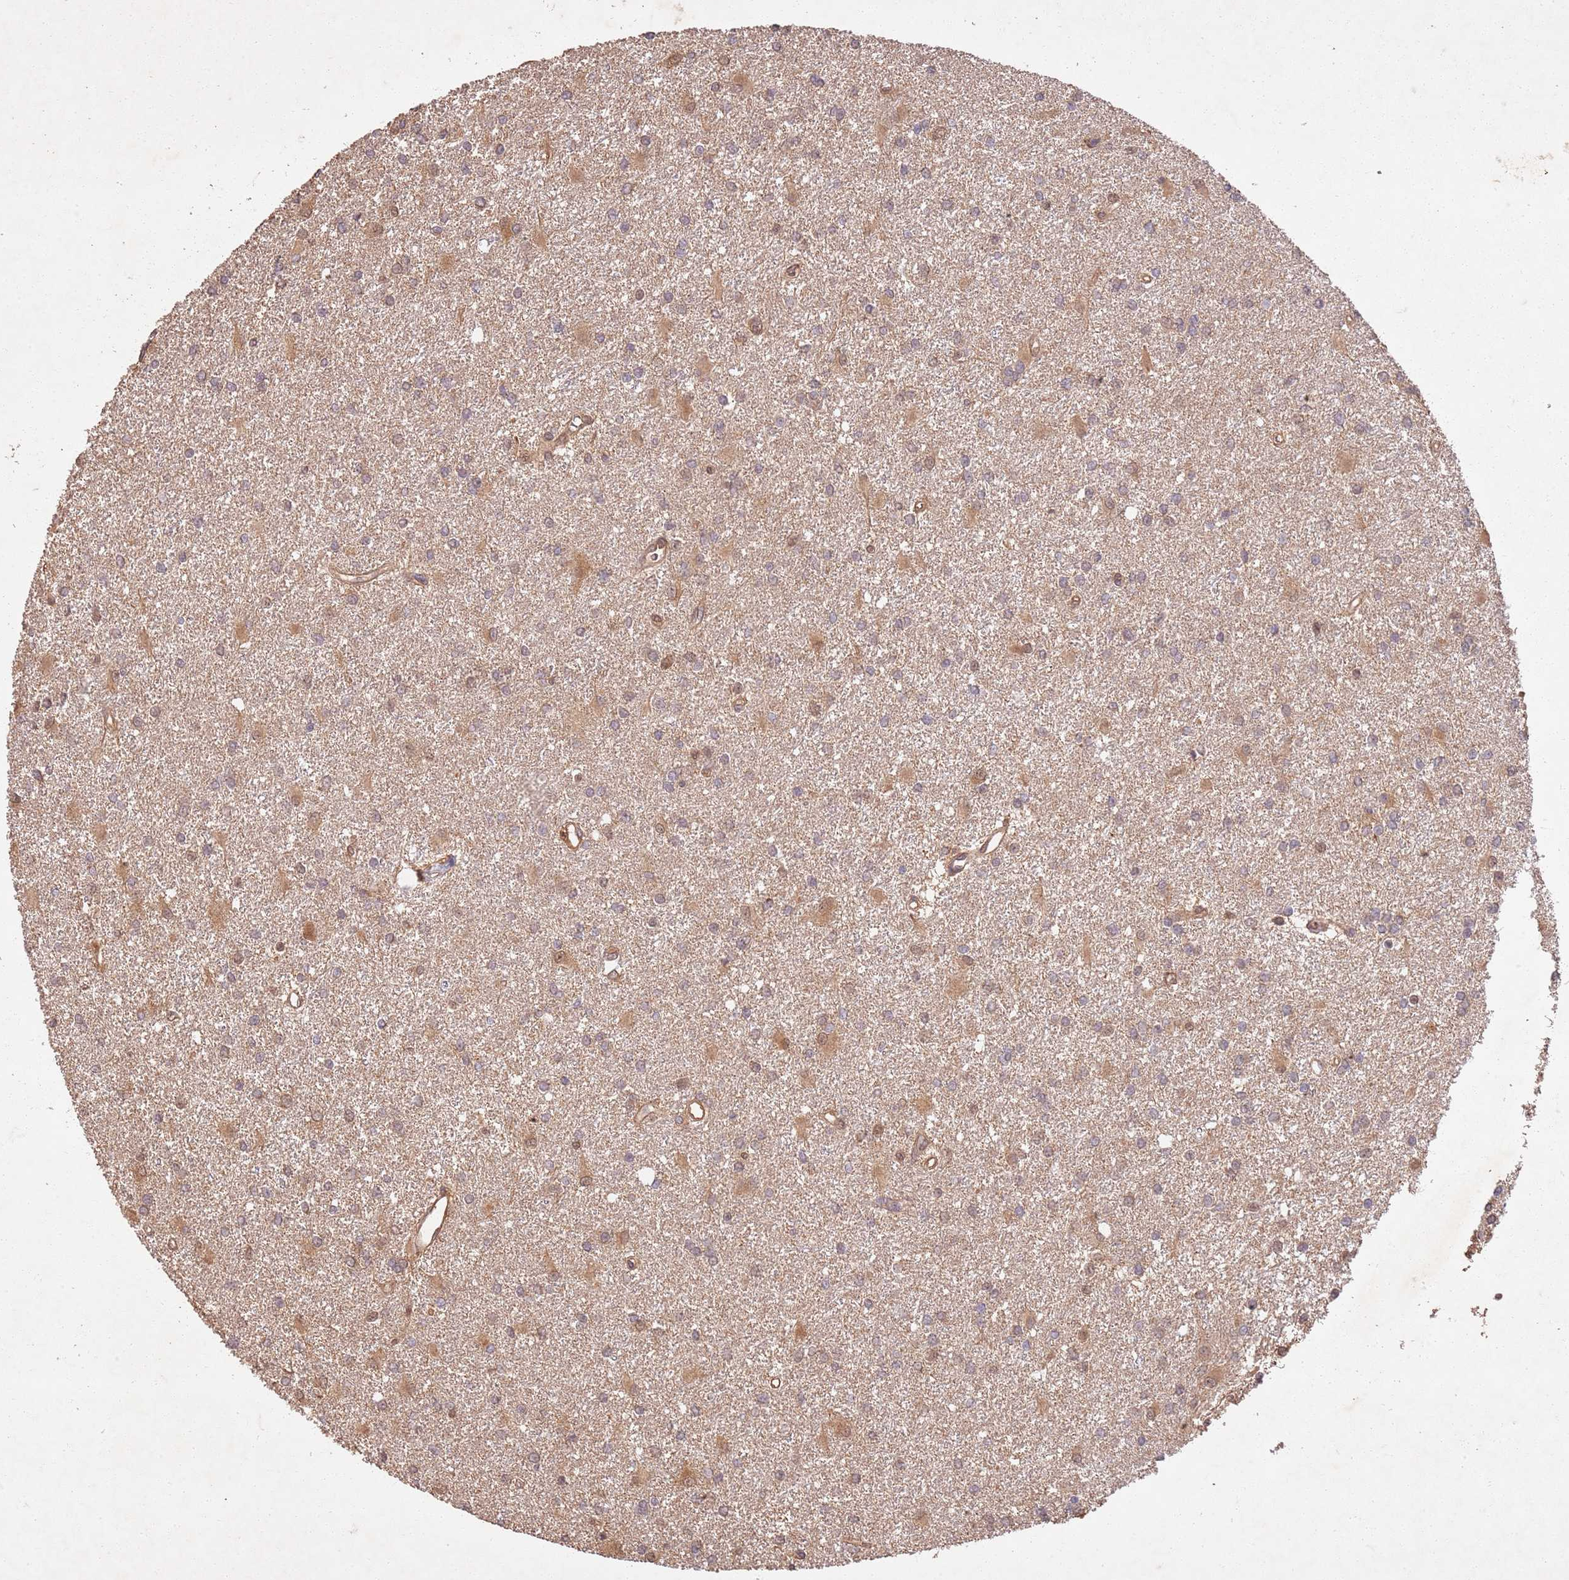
{"staining": {"intensity": "moderate", "quantity": "<25%", "location": "cytoplasmic/membranous,nuclear"}, "tissue": "glioma", "cell_type": "Tumor cells", "image_type": "cancer", "snomed": [{"axis": "morphology", "description": "Glioma, malignant, High grade"}, {"axis": "topography", "description": "Brain"}], "caption": "Human glioma stained for a protein (brown) demonstrates moderate cytoplasmic/membranous and nuclear positive expression in approximately <25% of tumor cells.", "gene": "UBE3A", "patient": {"sex": "female", "age": 50}}